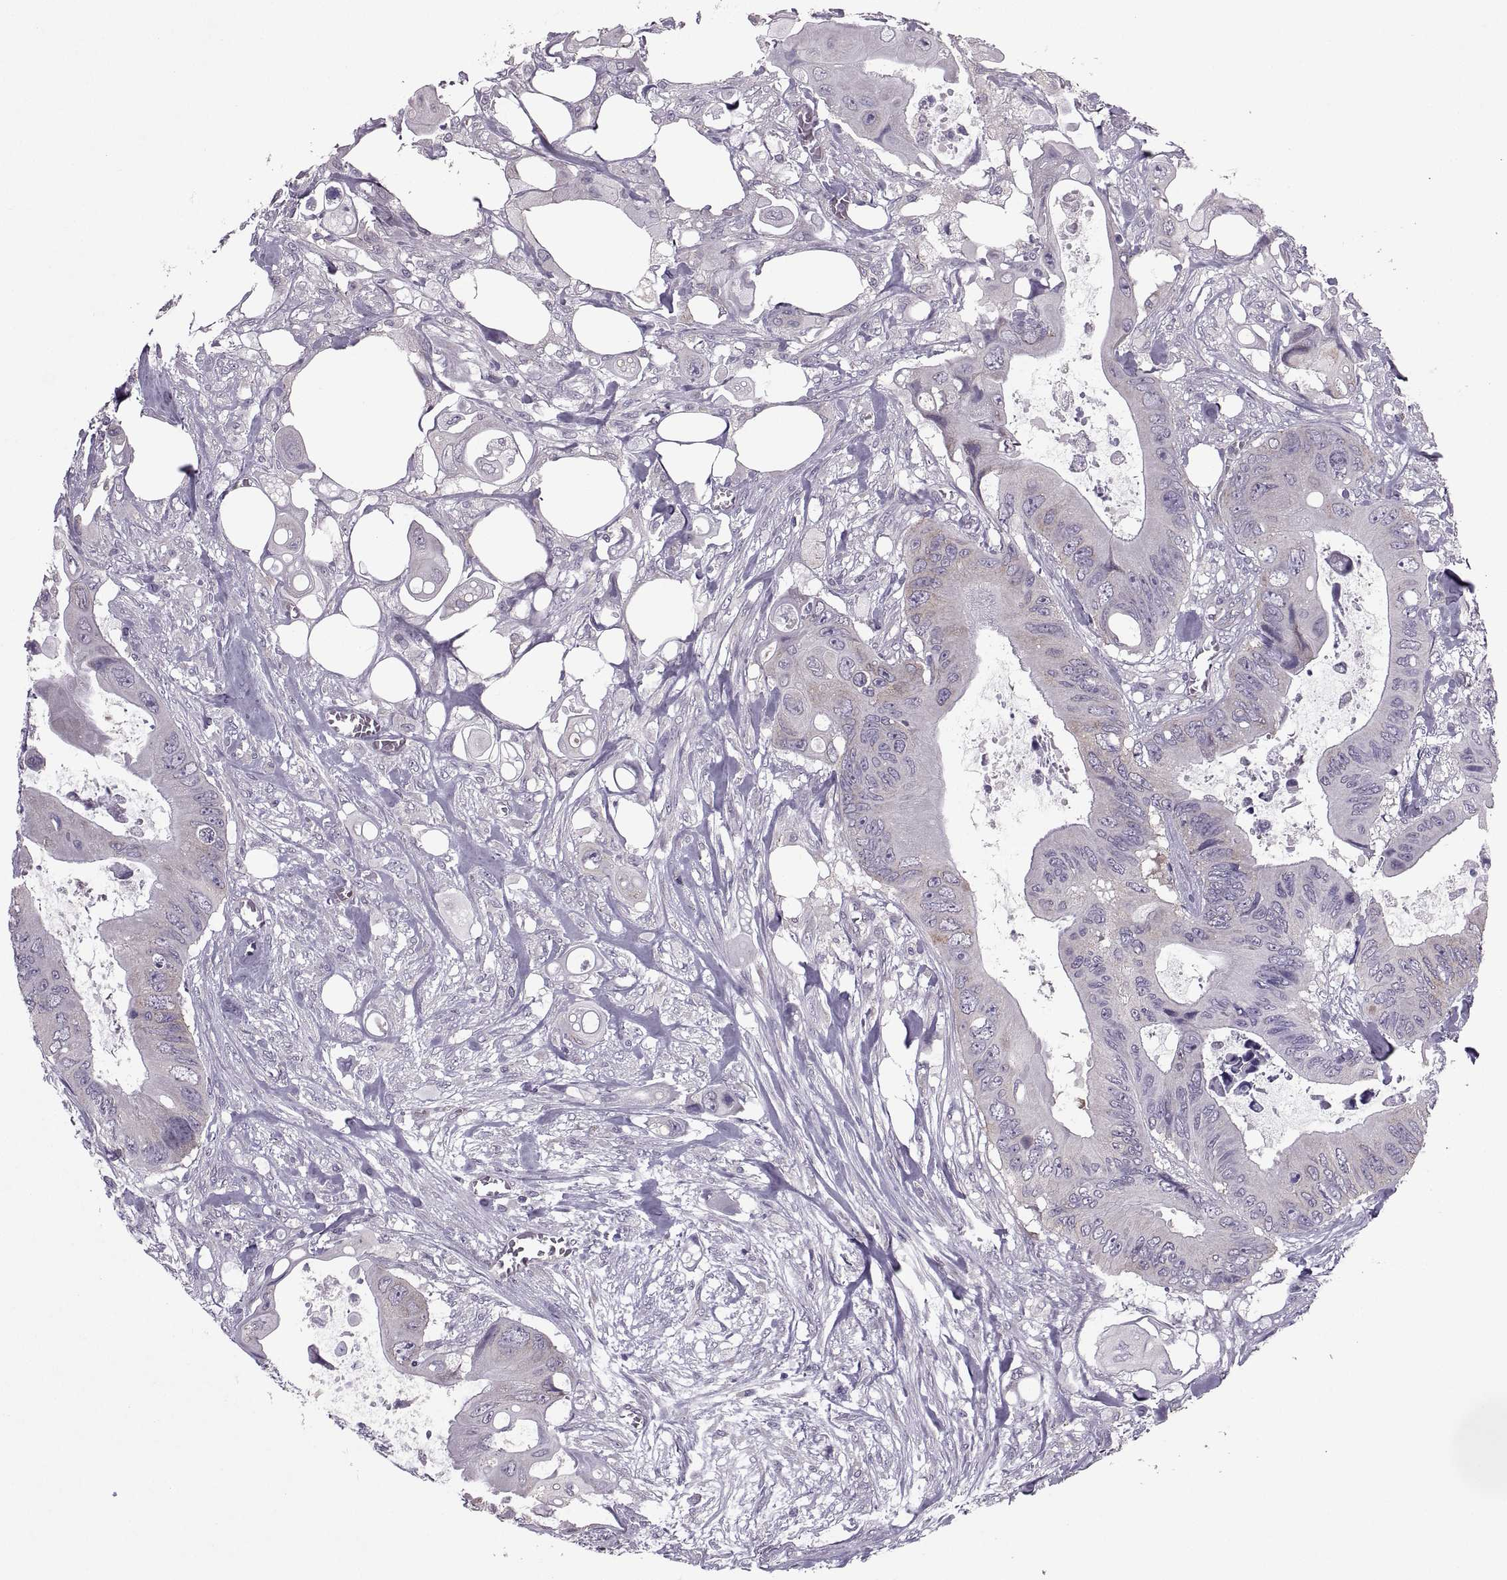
{"staining": {"intensity": "weak", "quantity": "25%-75%", "location": "cytoplasmic/membranous"}, "tissue": "colorectal cancer", "cell_type": "Tumor cells", "image_type": "cancer", "snomed": [{"axis": "morphology", "description": "Adenocarcinoma, NOS"}, {"axis": "topography", "description": "Rectum"}], "caption": "Weak cytoplasmic/membranous protein positivity is present in about 25%-75% of tumor cells in adenocarcinoma (colorectal).", "gene": "PABPC1", "patient": {"sex": "male", "age": 63}}